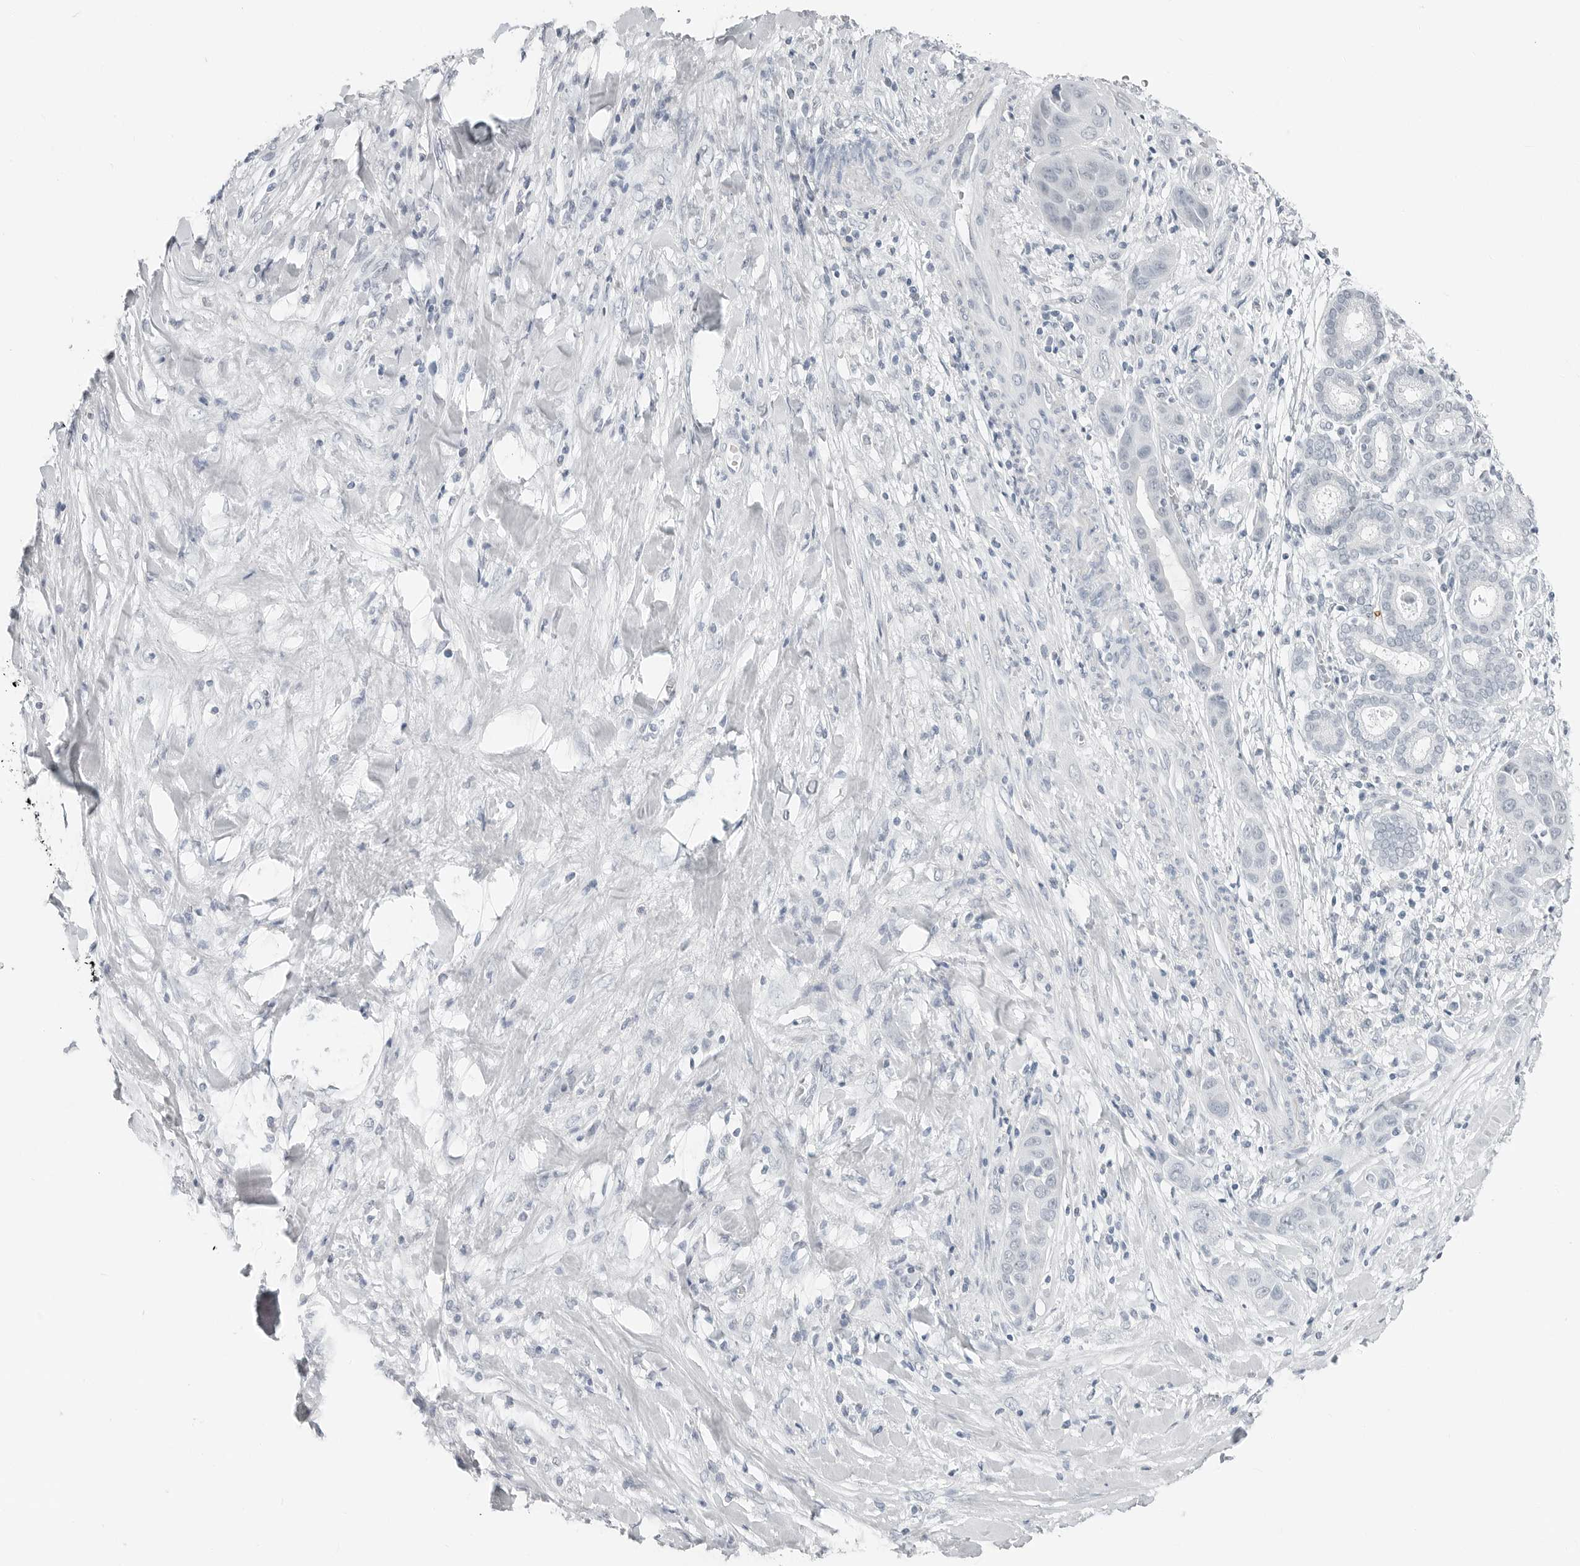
{"staining": {"intensity": "negative", "quantity": "none", "location": "none"}, "tissue": "liver cancer", "cell_type": "Tumor cells", "image_type": "cancer", "snomed": [{"axis": "morphology", "description": "Cholangiocarcinoma"}, {"axis": "topography", "description": "Liver"}], "caption": "An immunohistochemistry (IHC) histopathology image of liver cancer is shown. There is no staining in tumor cells of liver cancer.", "gene": "XIRP1", "patient": {"sex": "female", "age": 52}}